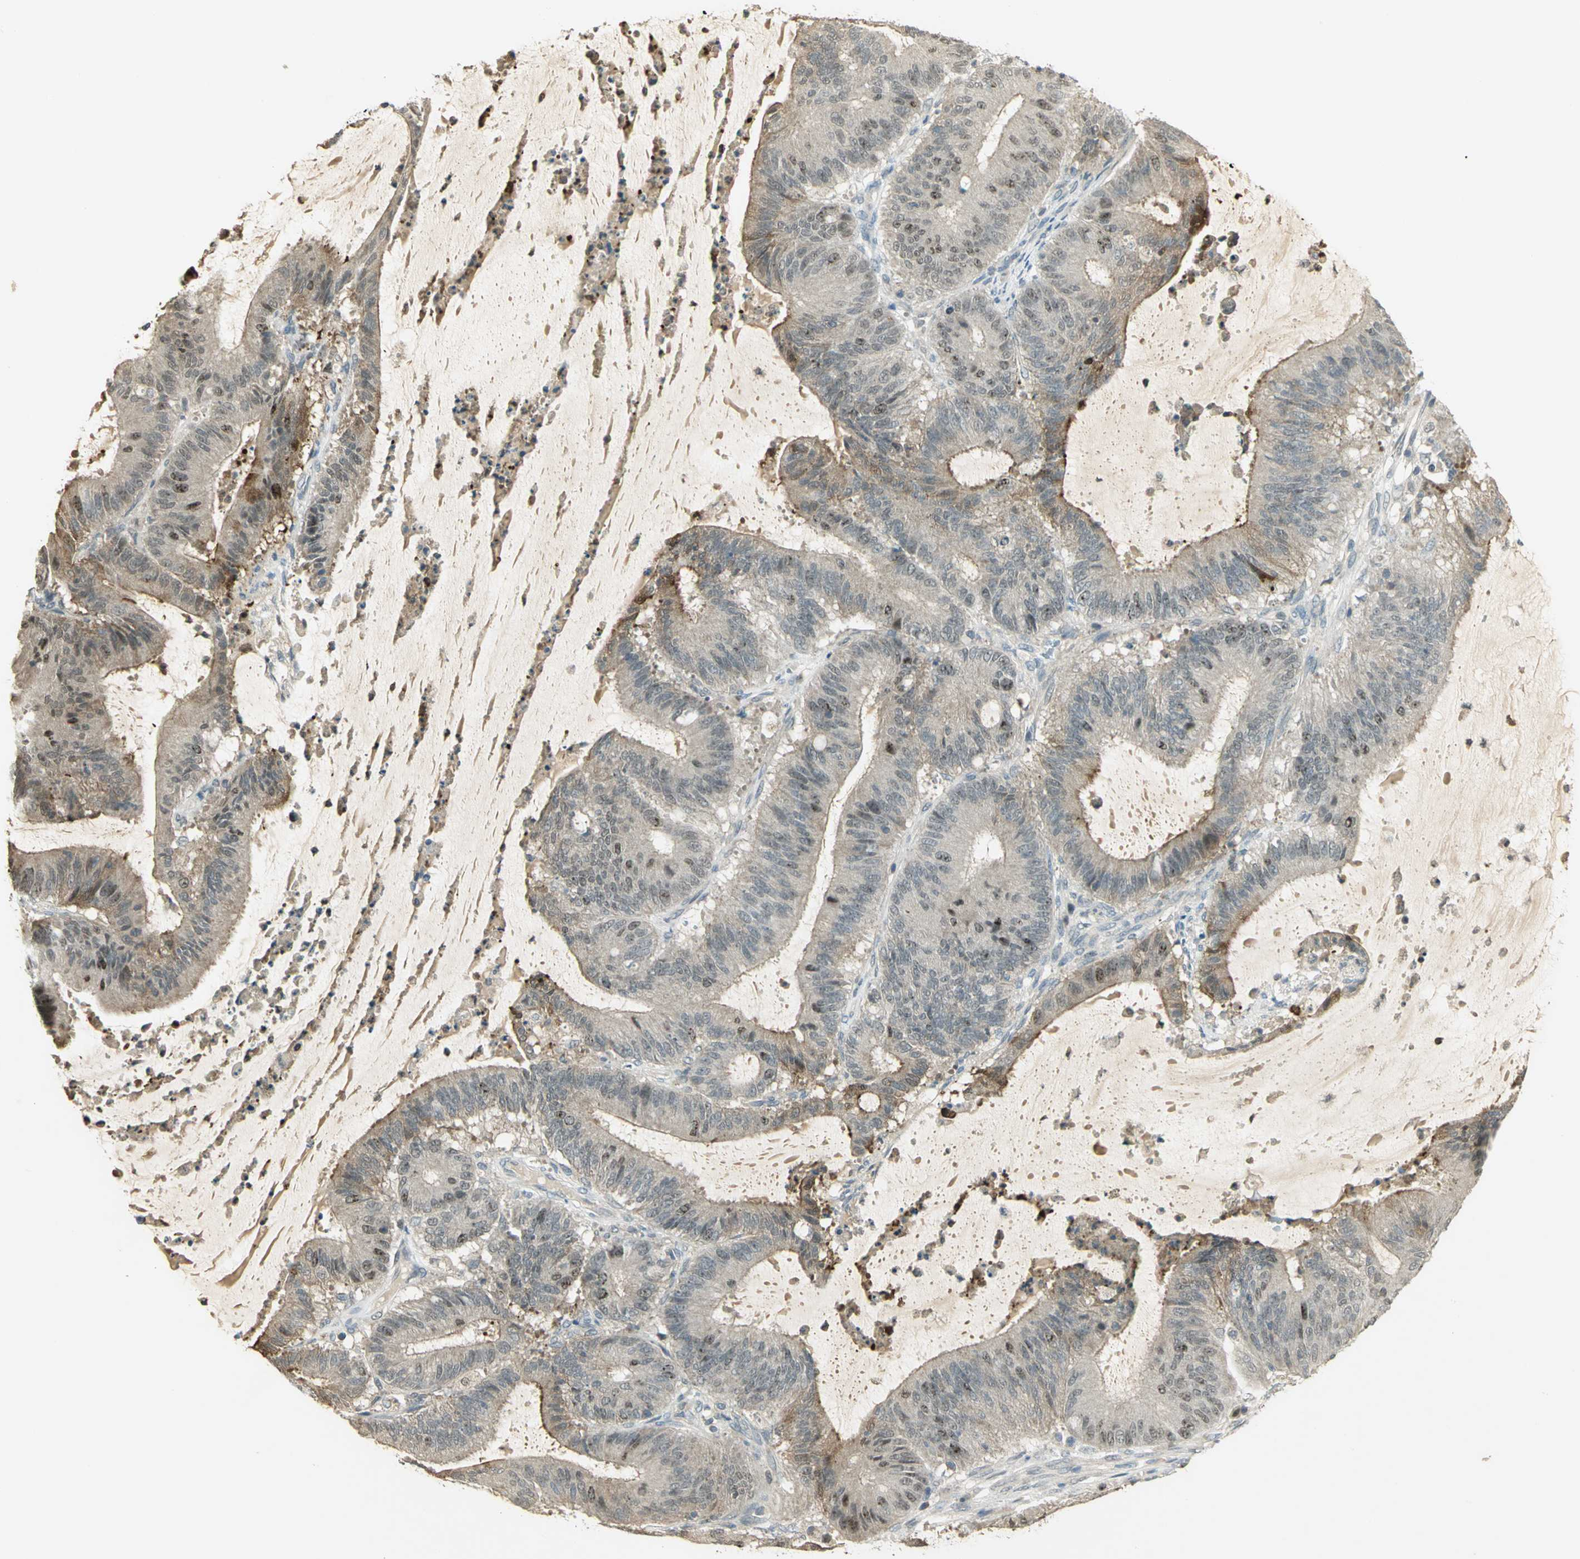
{"staining": {"intensity": "moderate", "quantity": "<25%", "location": "cytoplasmic/membranous,nuclear"}, "tissue": "liver cancer", "cell_type": "Tumor cells", "image_type": "cancer", "snomed": [{"axis": "morphology", "description": "Cholangiocarcinoma"}, {"axis": "topography", "description": "Liver"}], "caption": "High-magnification brightfield microscopy of cholangiocarcinoma (liver) stained with DAB (3,3'-diaminobenzidine) (brown) and counterstained with hematoxylin (blue). tumor cells exhibit moderate cytoplasmic/membranous and nuclear positivity is identified in approximately<25% of cells. (Brightfield microscopy of DAB IHC at high magnification).", "gene": "BIRC2", "patient": {"sex": "female", "age": 73}}